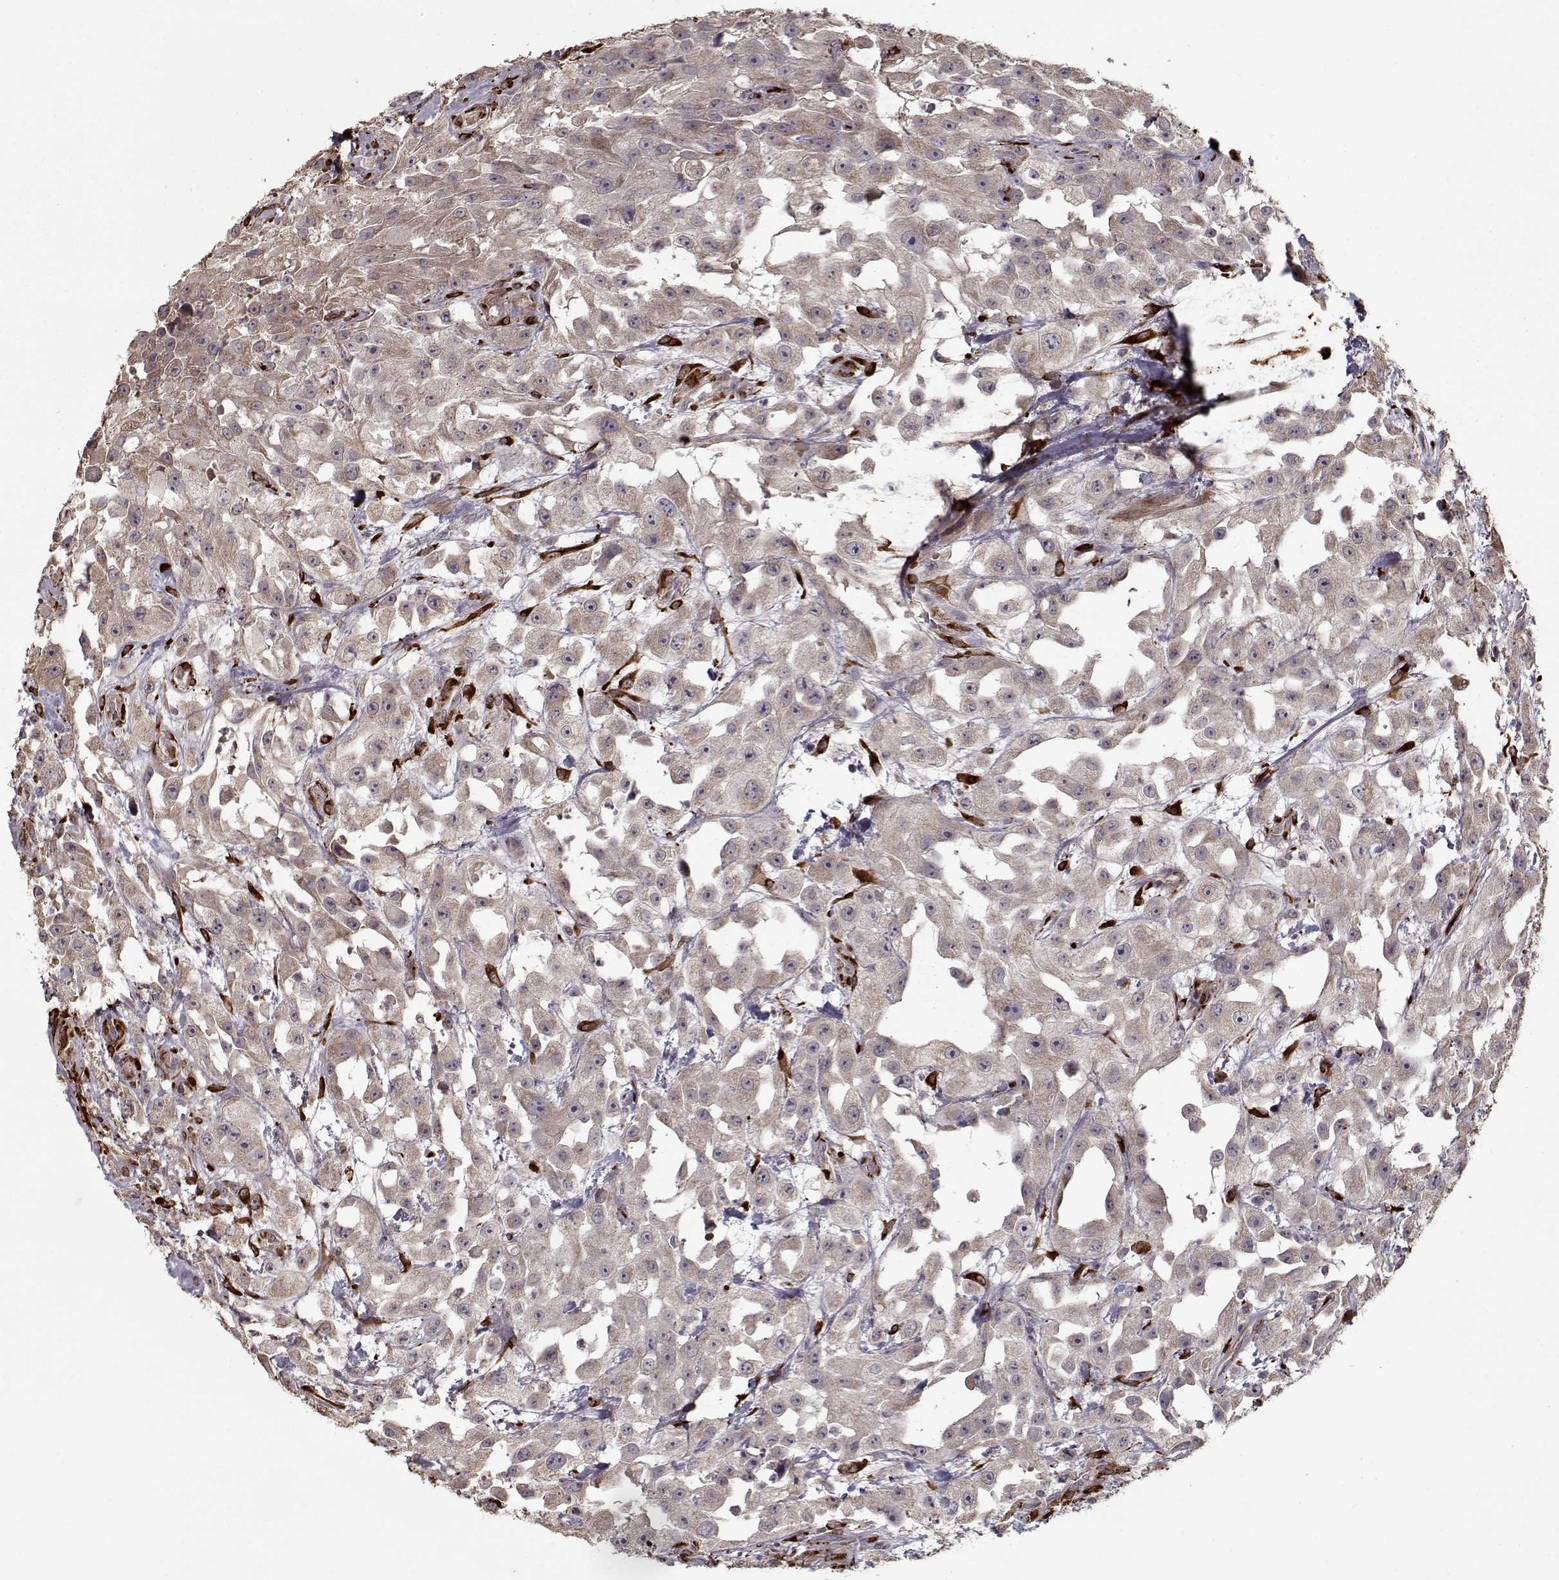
{"staining": {"intensity": "weak", "quantity": ">75%", "location": "cytoplasmic/membranous"}, "tissue": "urothelial cancer", "cell_type": "Tumor cells", "image_type": "cancer", "snomed": [{"axis": "morphology", "description": "Urothelial carcinoma, High grade"}, {"axis": "topography", "description": "Urinary bladder"}], "caption": "A brown stain shows weak cytoplasmic/membranous positivity of a protein in high-grade urothelial carcinoma tumor cells.", "gene": "IMMP1L", "patient": {"sex": "male", "age": 79}}